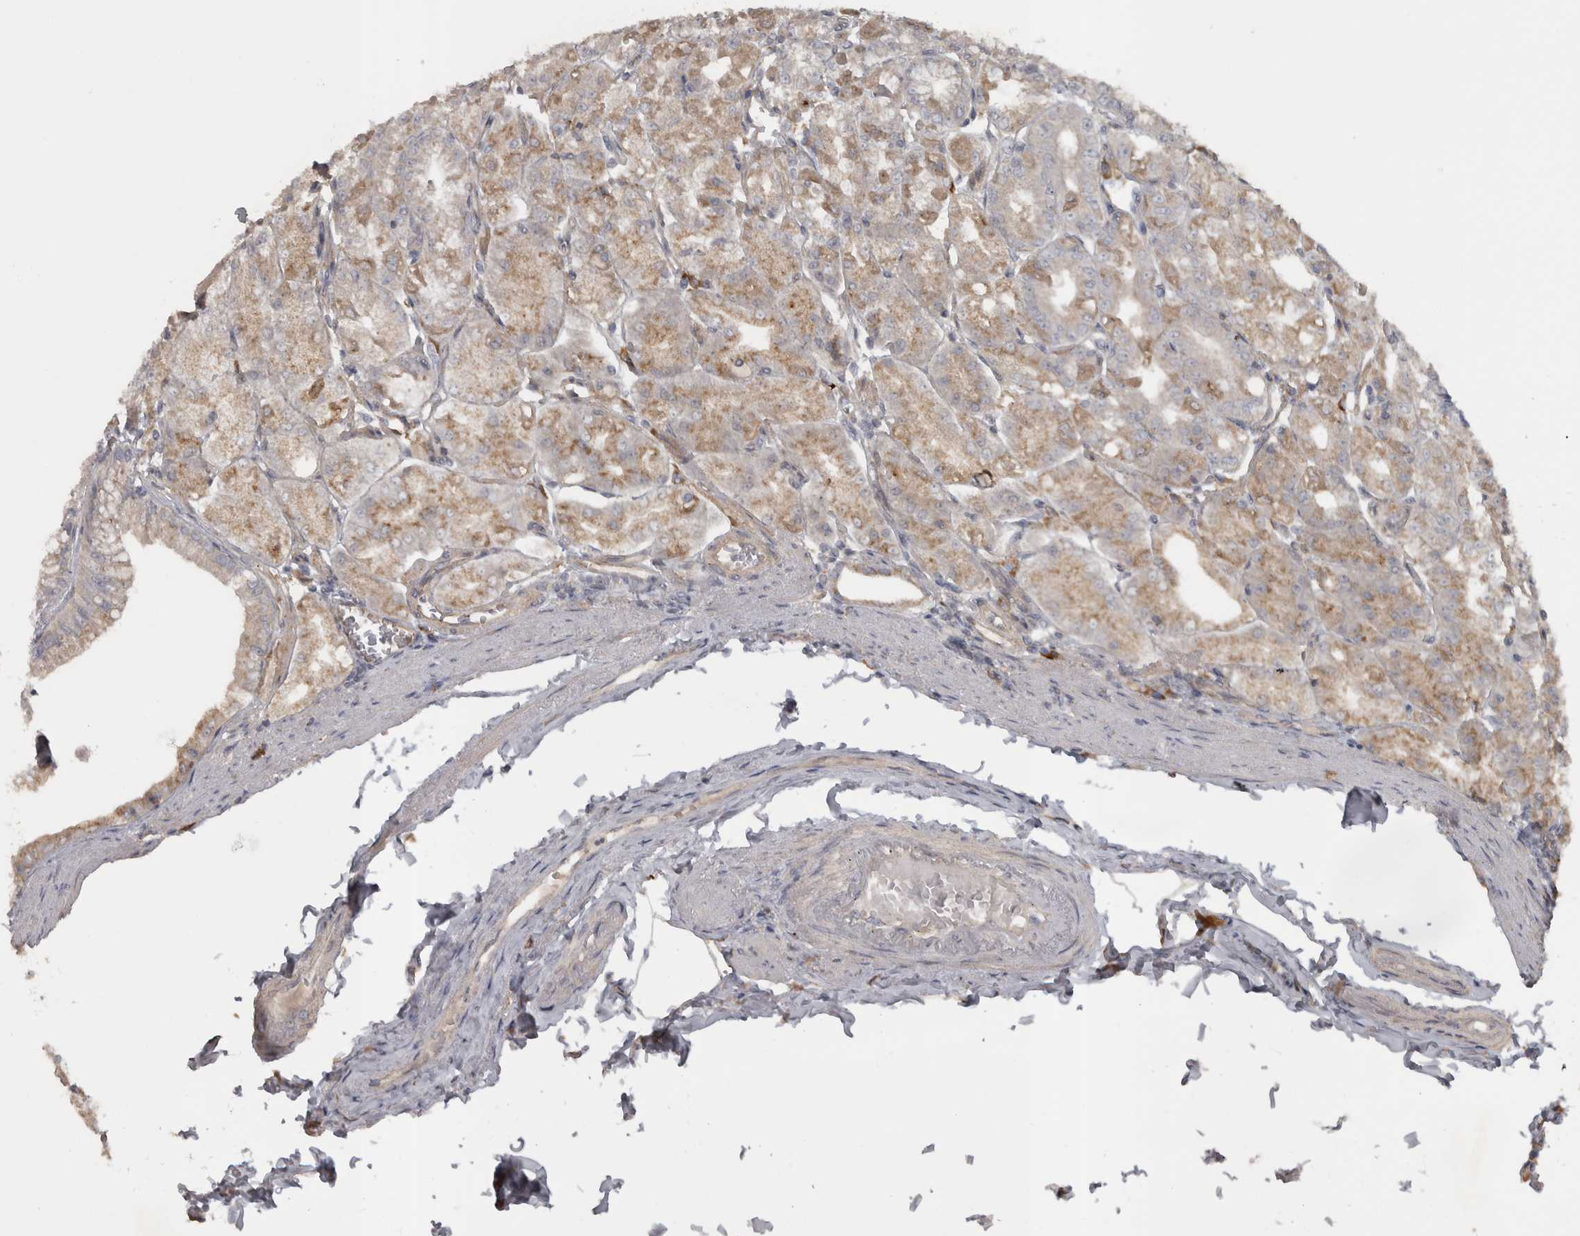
{"staining": {"intensity": "moderate", "quantity": "25%-75%", "location": "cytoplasmic/membranous"}, "tissue": "stomach", "cell_type": "Glandular cells", "image_type": "normal", "snomed": [{"axis": "morphology", "description": "Normal tissue, NOS"}, {"axis": "topography", "description": "Stomach, lower"}], "caption": "Approximately 25%-75% of glandular cells in benign human stomach show moderate cytoplasmic/membranous protein staining as visualized by brown immunohistochemical staining.", "gene": "SLCO5A1", "patient": {"sex": "male", "age": 71}}